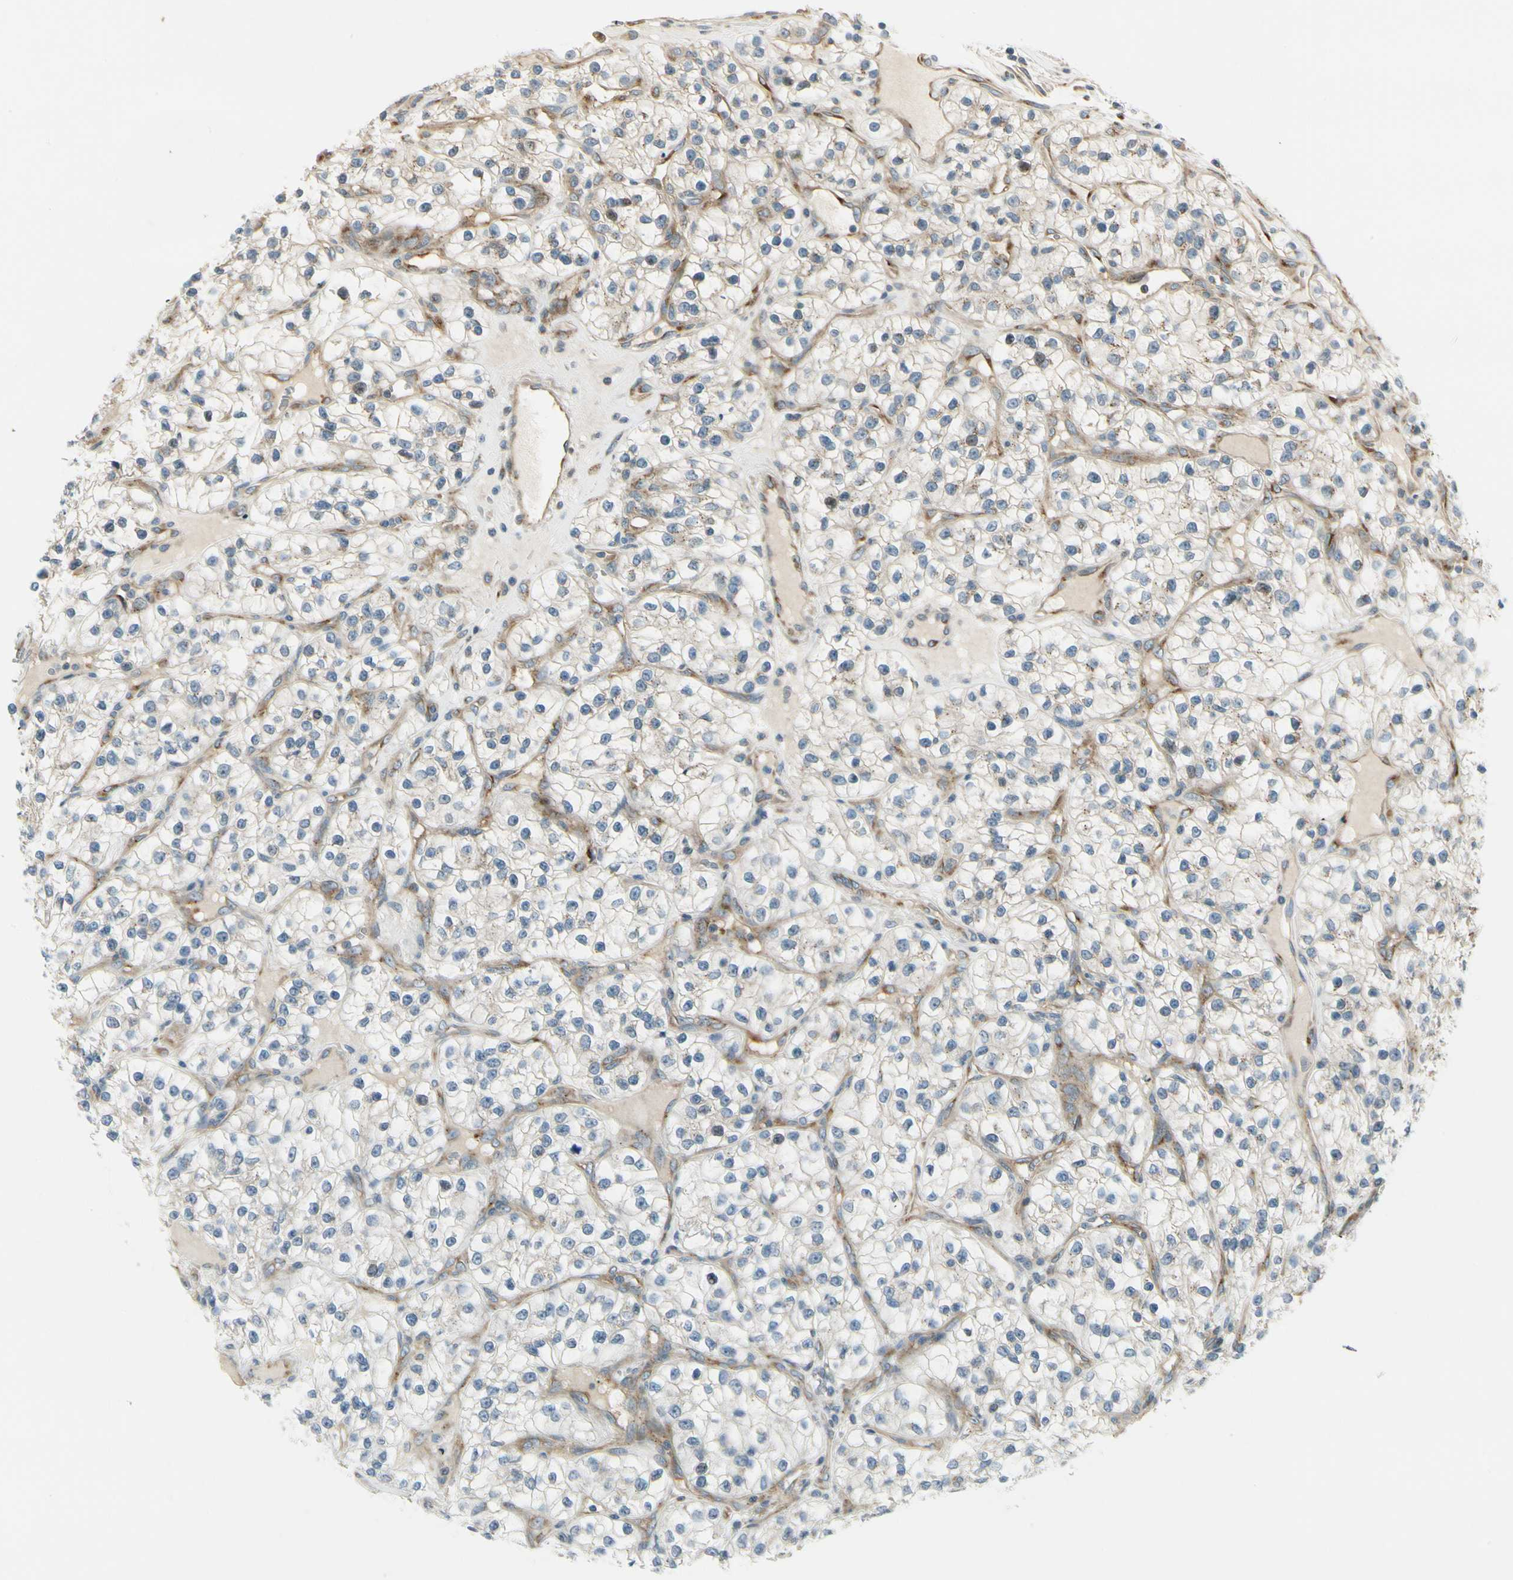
{"staining": {"intensity": "negative", "quantity": "none", "location": "none"}, "tissue": "renal cancer", "cell_type": "Tumor cells", "image_type": "cancer", "snomed": [{"axis": "morphology", "description": "Adenocarcinoma, NOS"}, {"axis": "topography", "description": "Kidney"}], "caption": "Immunohistochemical staining of adenocarcinoma (renal) exhibits no significant expression in tumor cells.", "gene": "MANSC1", "patient": {"sex": "female", "age": 57}}